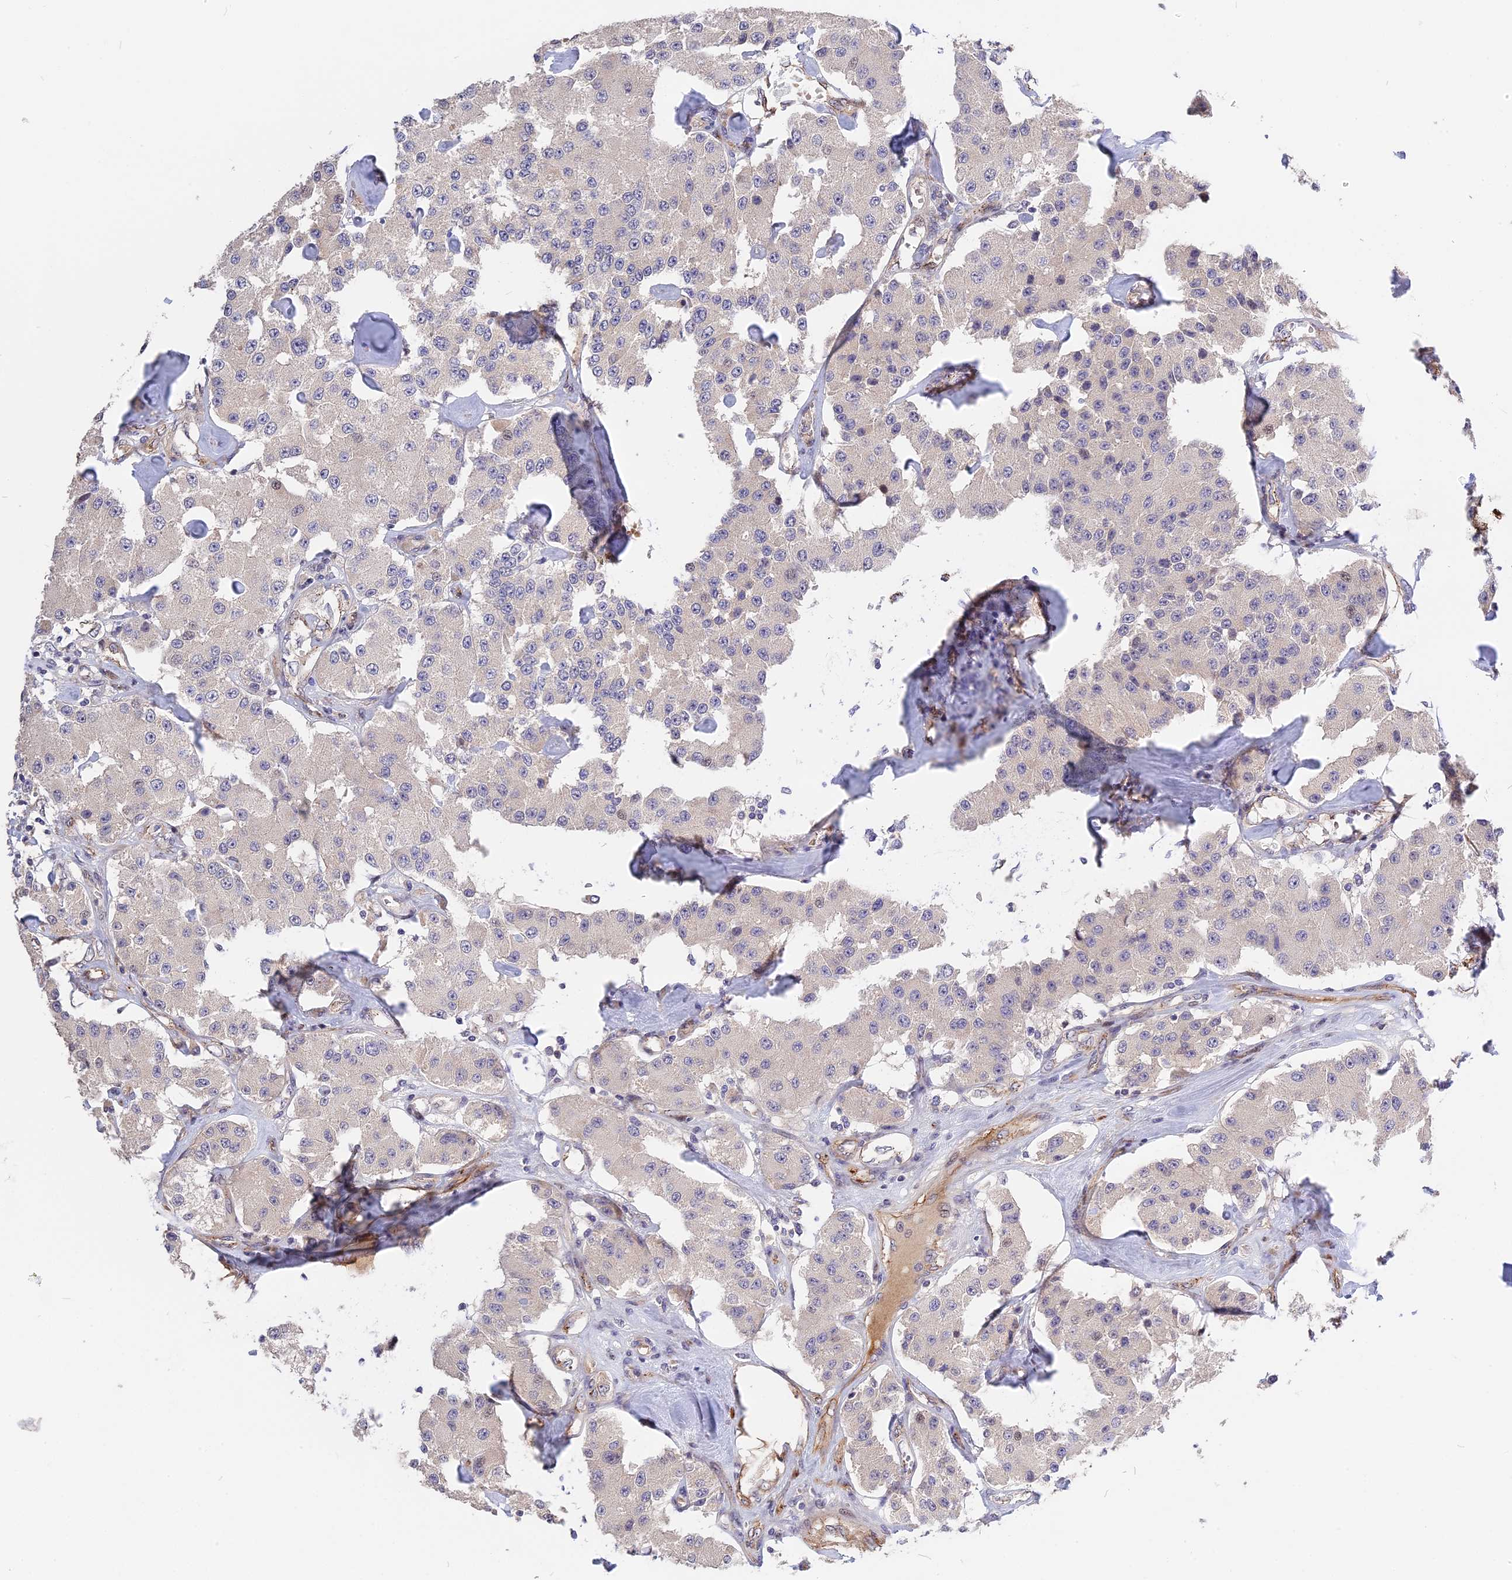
{"staining": {"intensity": "negative", "quantity": "none", "location": "none"}, "tissue": "carcinoid", "cell_type": "Tumor cells", "image_type": "cancer", "snomed": [{"axis": "morphology", "description": "Carcinoid, malignant, NOS"}, {"axis": "topography", "description": "Pancreas"}], "caption": "An image of human malignant carcinoid is negative for staining in tumor cells.", "gene": "MFSD2A", "patient": {"sex": "male", "age": 41}}